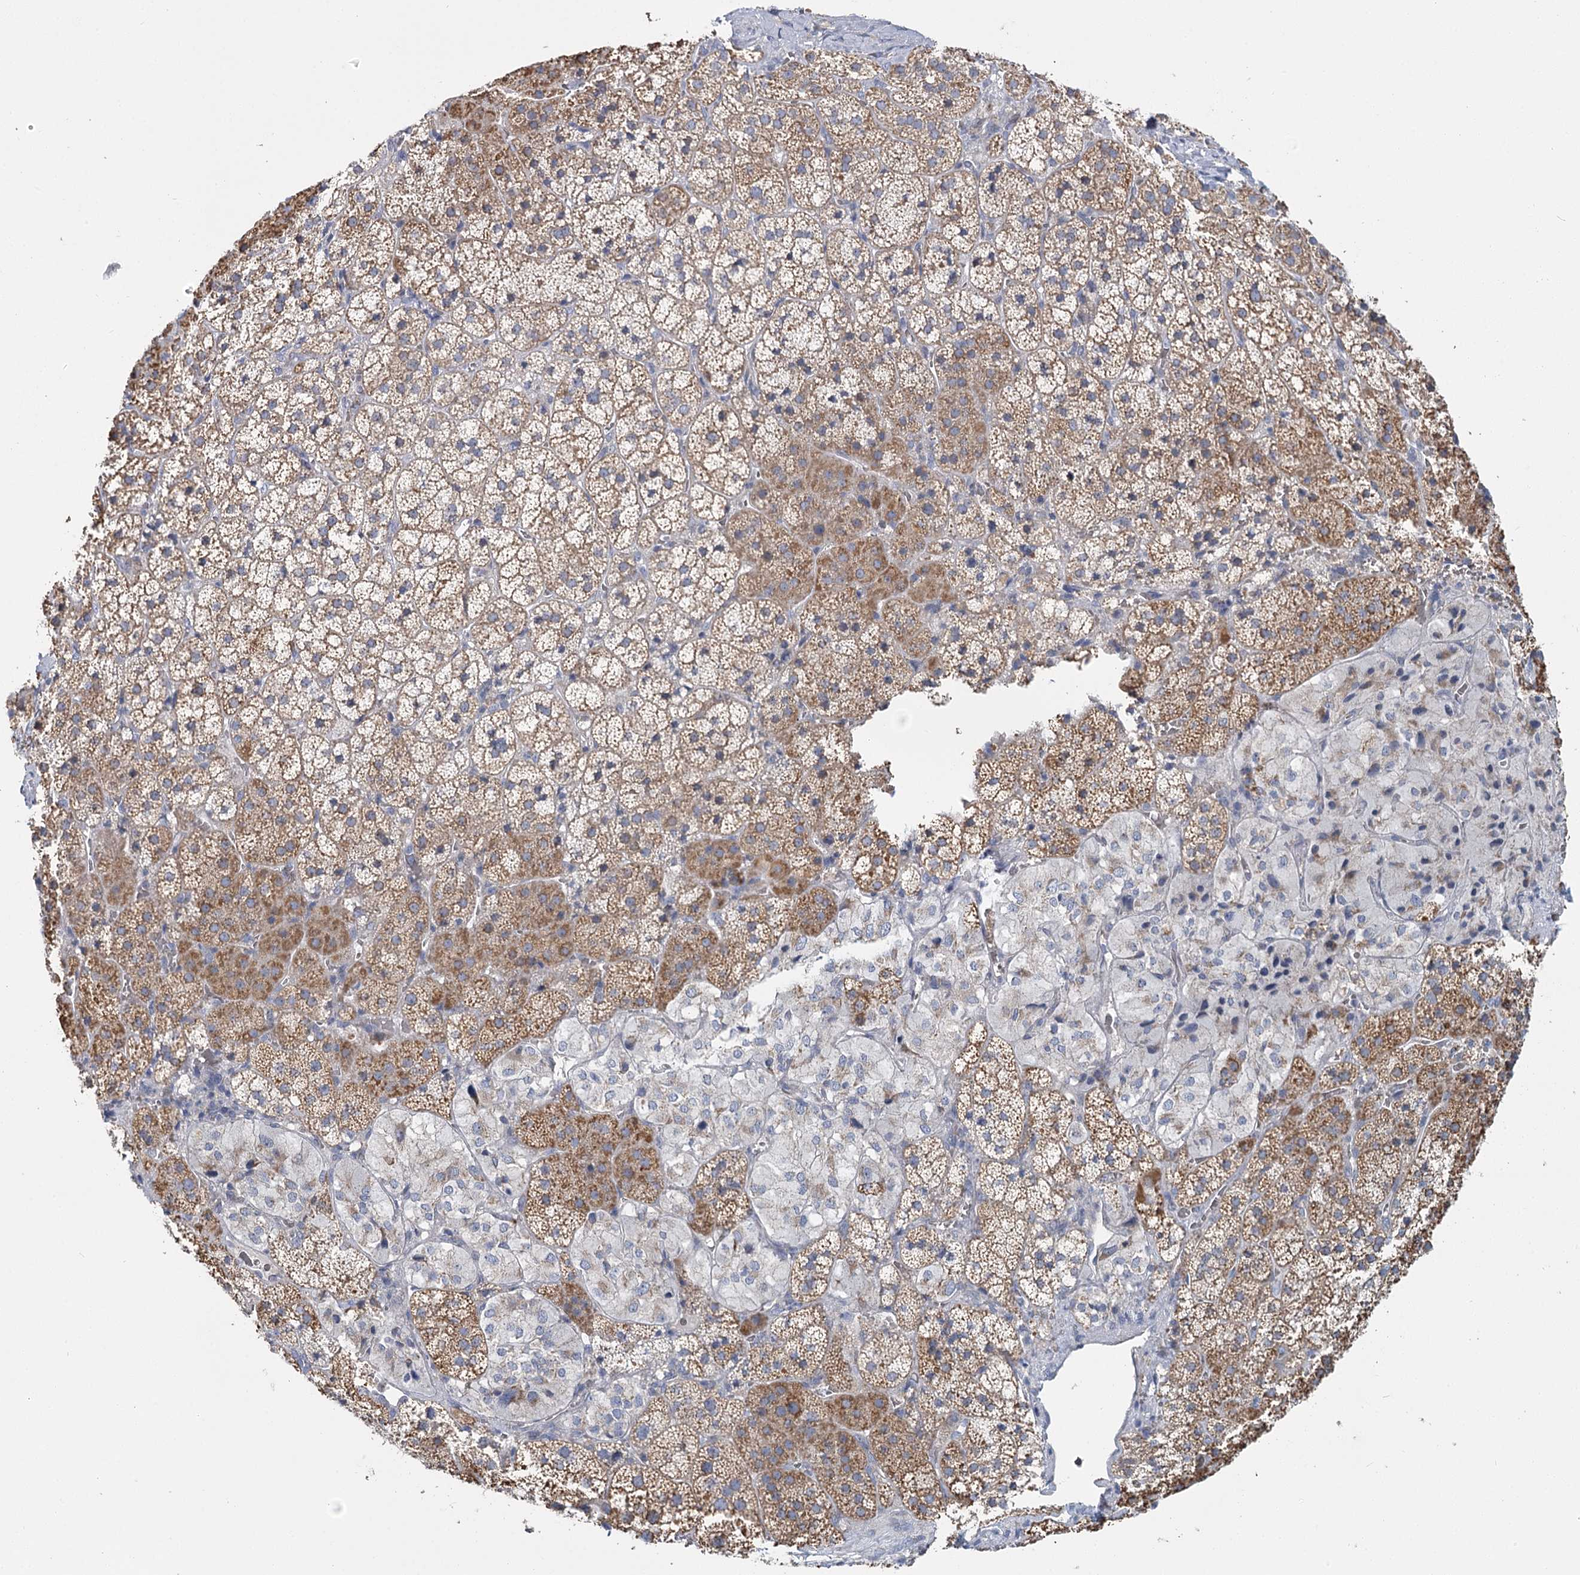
{"staining": {"intensity": "moderate", "quantity": "25%-75%", "location": "cytoplasmic/membranous"}, "tissue": "adrenal gland", "cell_type": "Glandular cells", "image_type": "normal", "snomed": [{"axis": "morphology", "description": "Normal tissue, NOS"}, {"axis": "topography", "description": "Adrenal gland"}], "caption": "Adrenal gland stained with a brown dye exhibits moderate cytoplasmic/membranous positive staining in about 25%-75% of glandular cells.", "gene": "ACOX2", "patient": {"sex": "female", "age": 44}}